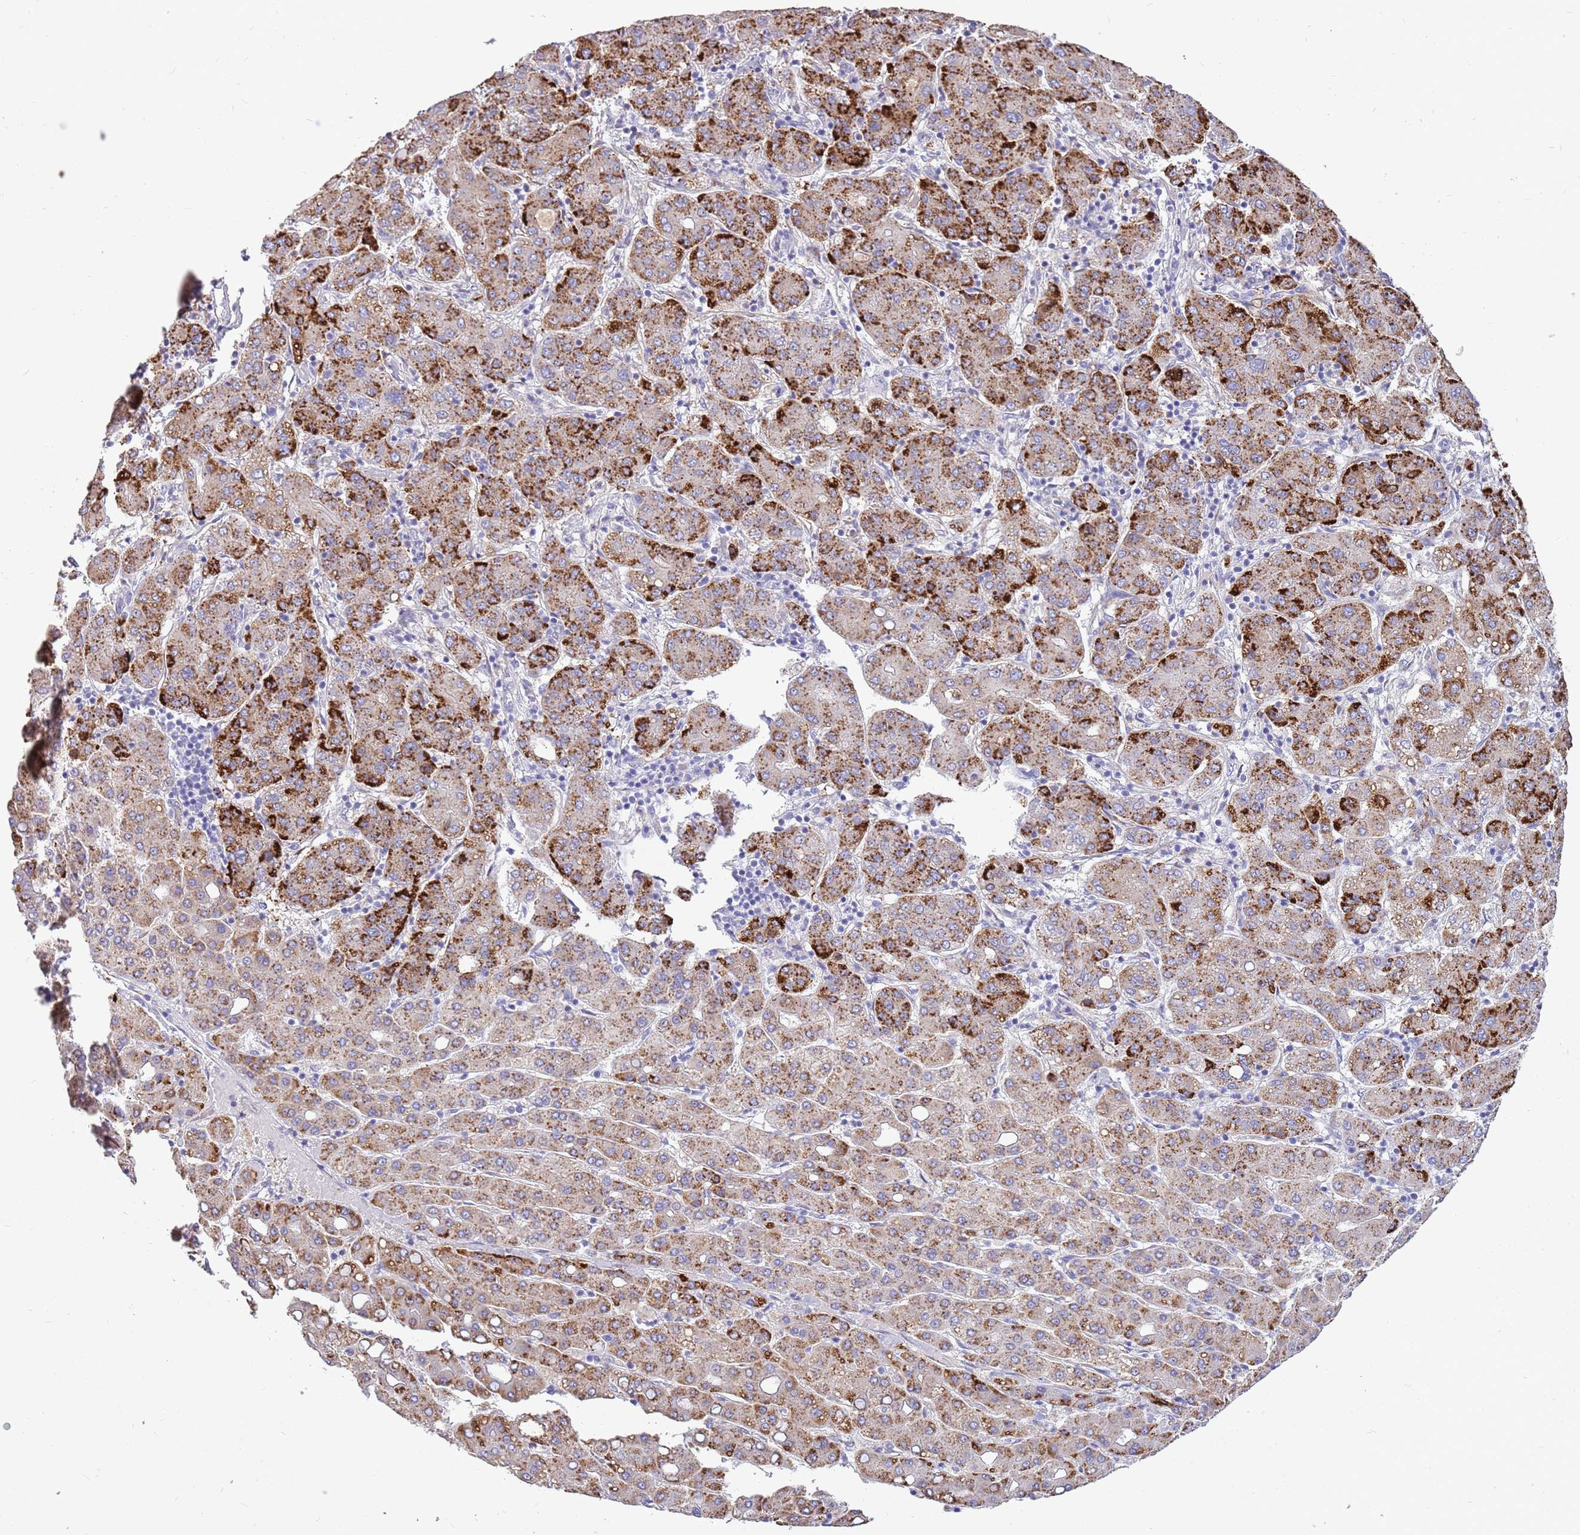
{"staining": {"intensity": "strong", "quantity": ">75%", "location": "cytoplasmic/membranous"}, "tissue": "liver cancer", "cell_type": "Tumor cells", "image_type": "cancer", "snomed": [{"axis": "morphology", "description": "Carcinoma, Hepatocellular, NOS"}, {"axis": "topography", "description": "Liver"}], "caption": "DAB (3,3'-diaminobenzidine) immunohistochemical staining of liver cancer (hepatocellular carcinoma) reveals strong cytoplasmic/membranous protein positivity in approximately >75% of tumor cells.", "gene": "ZDHHC1", "patient": {"sex": "male", "age": 65}}